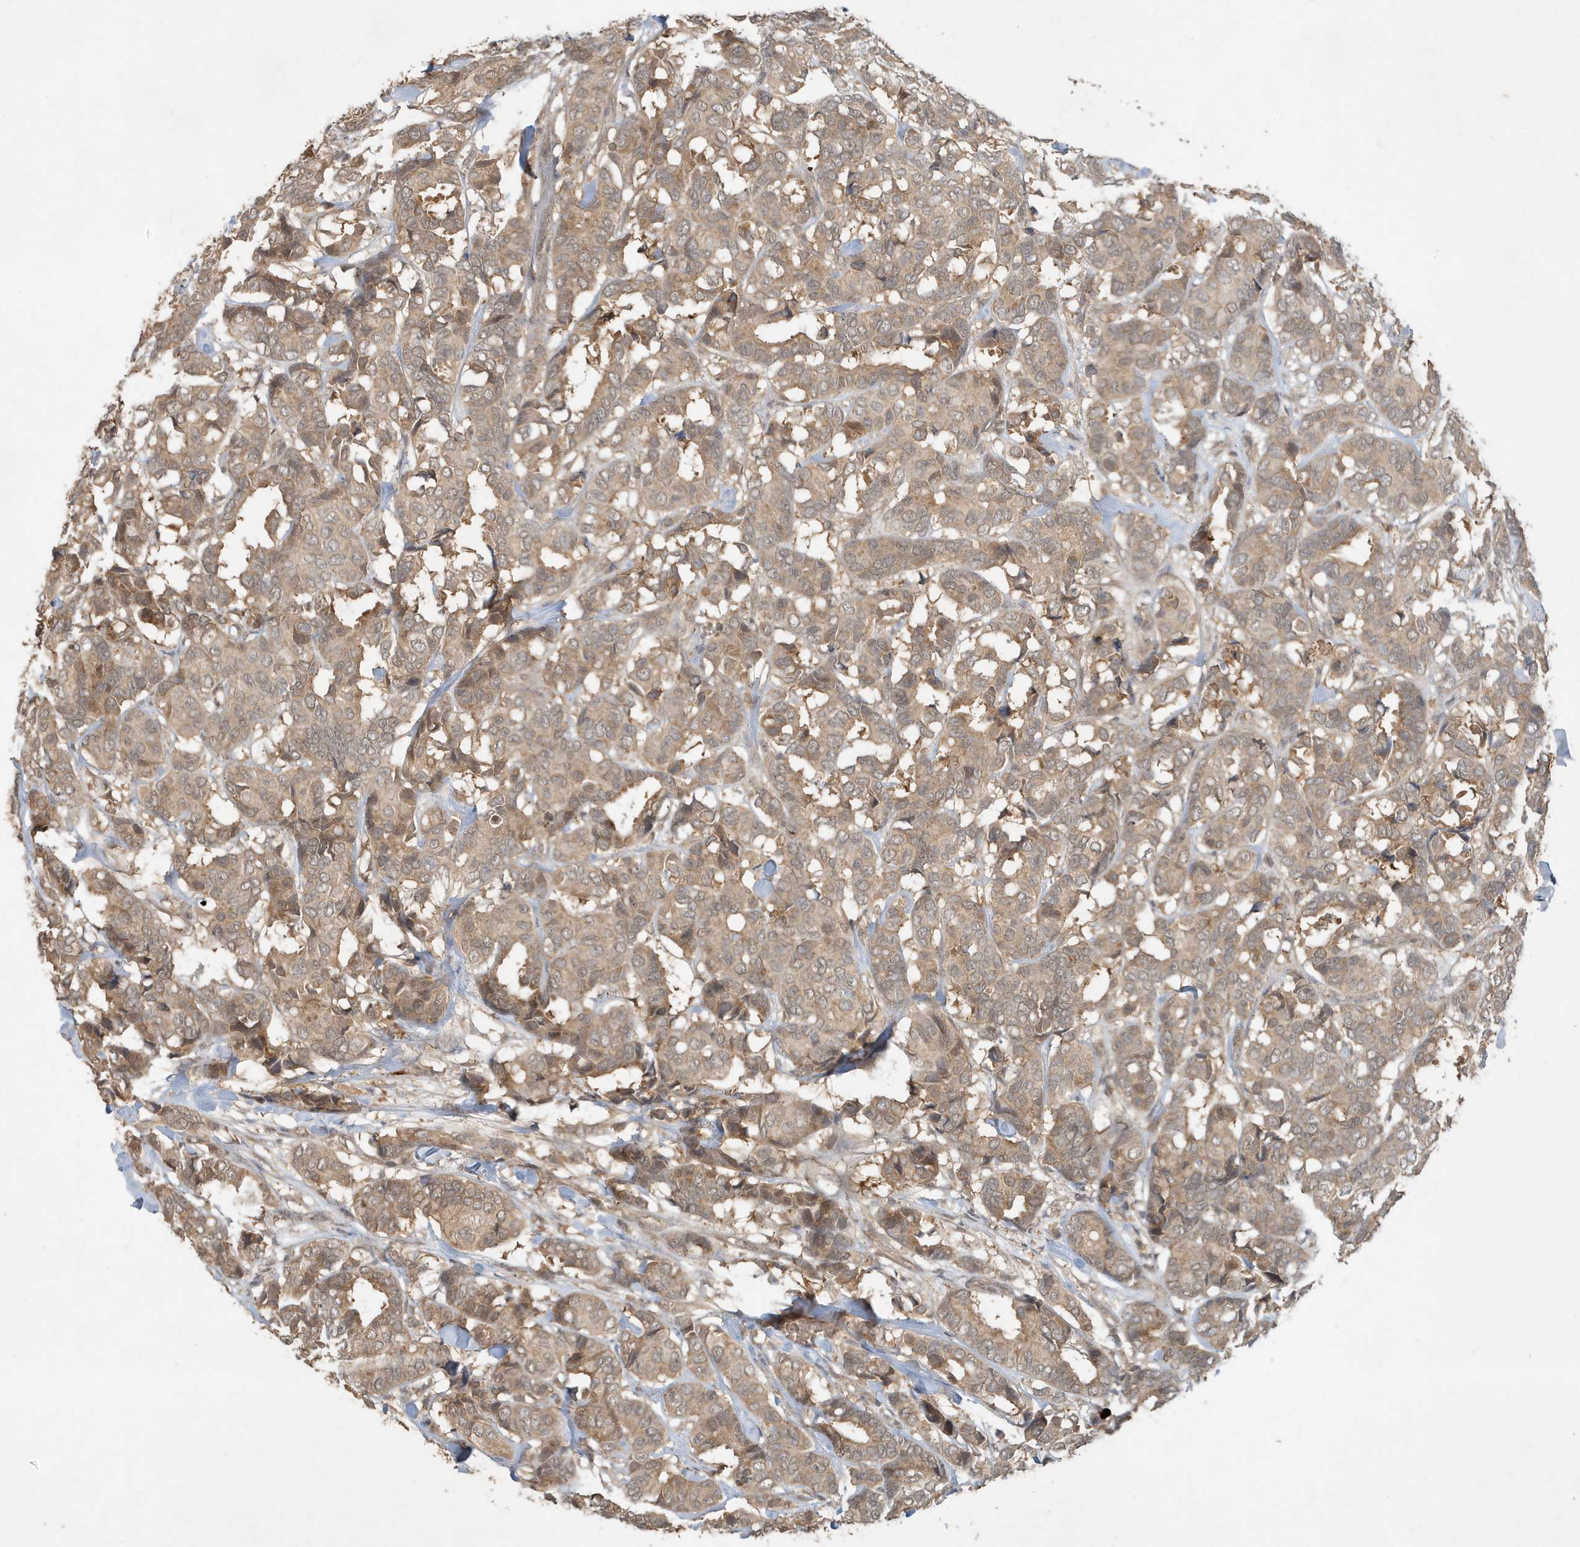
{"staining": {"intensity": "moderate", "quantity": ">75%", "location": "cytoplasmic/membranous"}, "tissue": "breast cancer", "cell_type": "Tumor cells", "image_type": "cancer", "snomed": [{"axis": "morphology", "description": "Duct carcinoma"}, {"axis": "topography", "description": "Breast"}], "caption": "Breast cancer tissue reveals moderate cytoplasmic/membranous expression in about >75% of tumor cells, visualized by immunohistochemistry.", "gene": "ABCB9", "patient": {"sex": "female", "age": 87}}